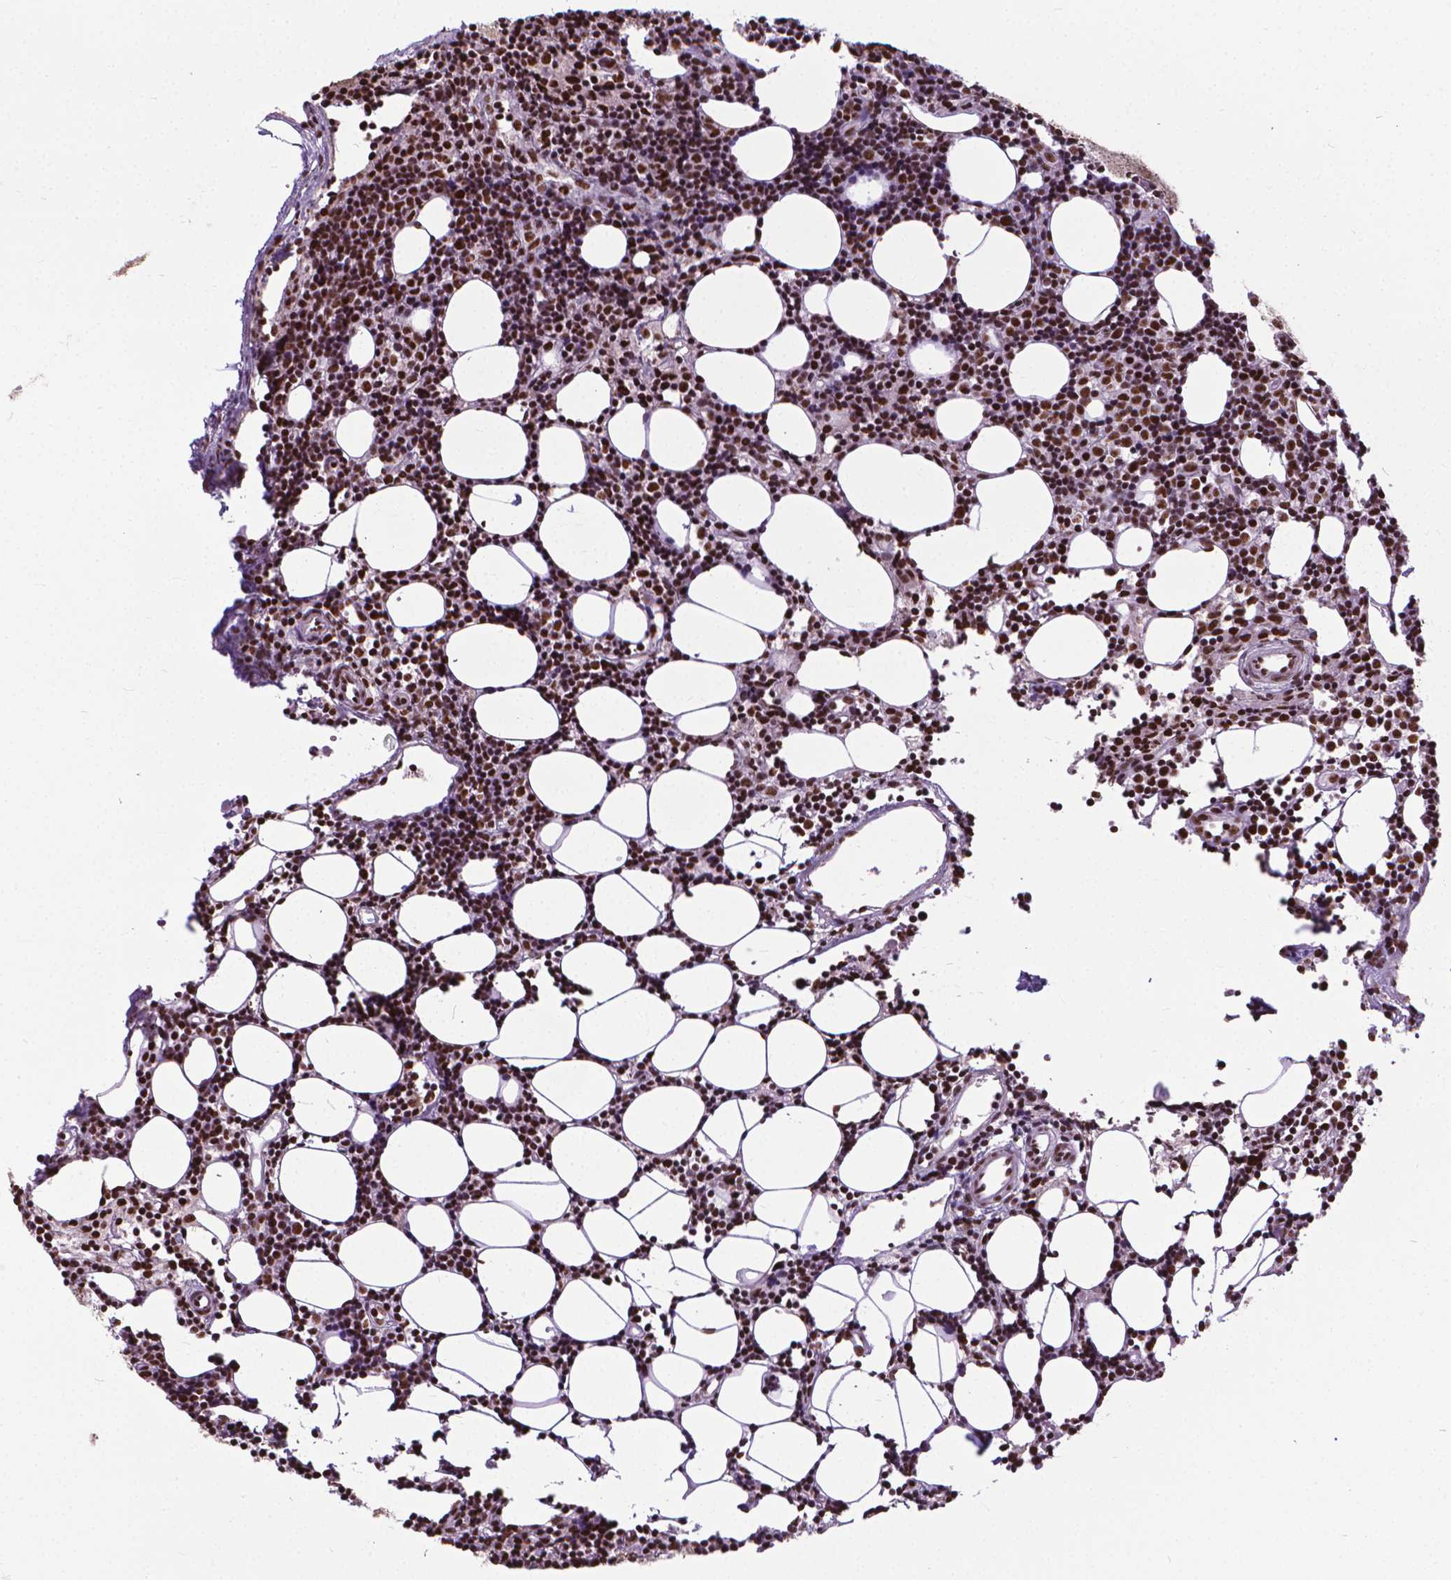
{"staining": {"intensity": "moderate", "quantity": ">75%", "location": "nuclear"}, "tissue": "lymph node", "cell_type": "Germinal center cells", "image_type": "normal", "snomed": [{"axis": "morphology", "description": "Normal tissue, NOS"}, {"axis": "topography", "description": "Lymph node"}], "caption": "Lymph node stained with DAB (3,3'-diaminobenzidine) immunohistochemistry exhibits medium levels of moderate nuclear staining in approximately >75% of germinal center cells. The protein is shown in brown color, while the nuclei are stained blue.", "gene": "AKAP8", "patient": {"sex": "female", "age": 41}}